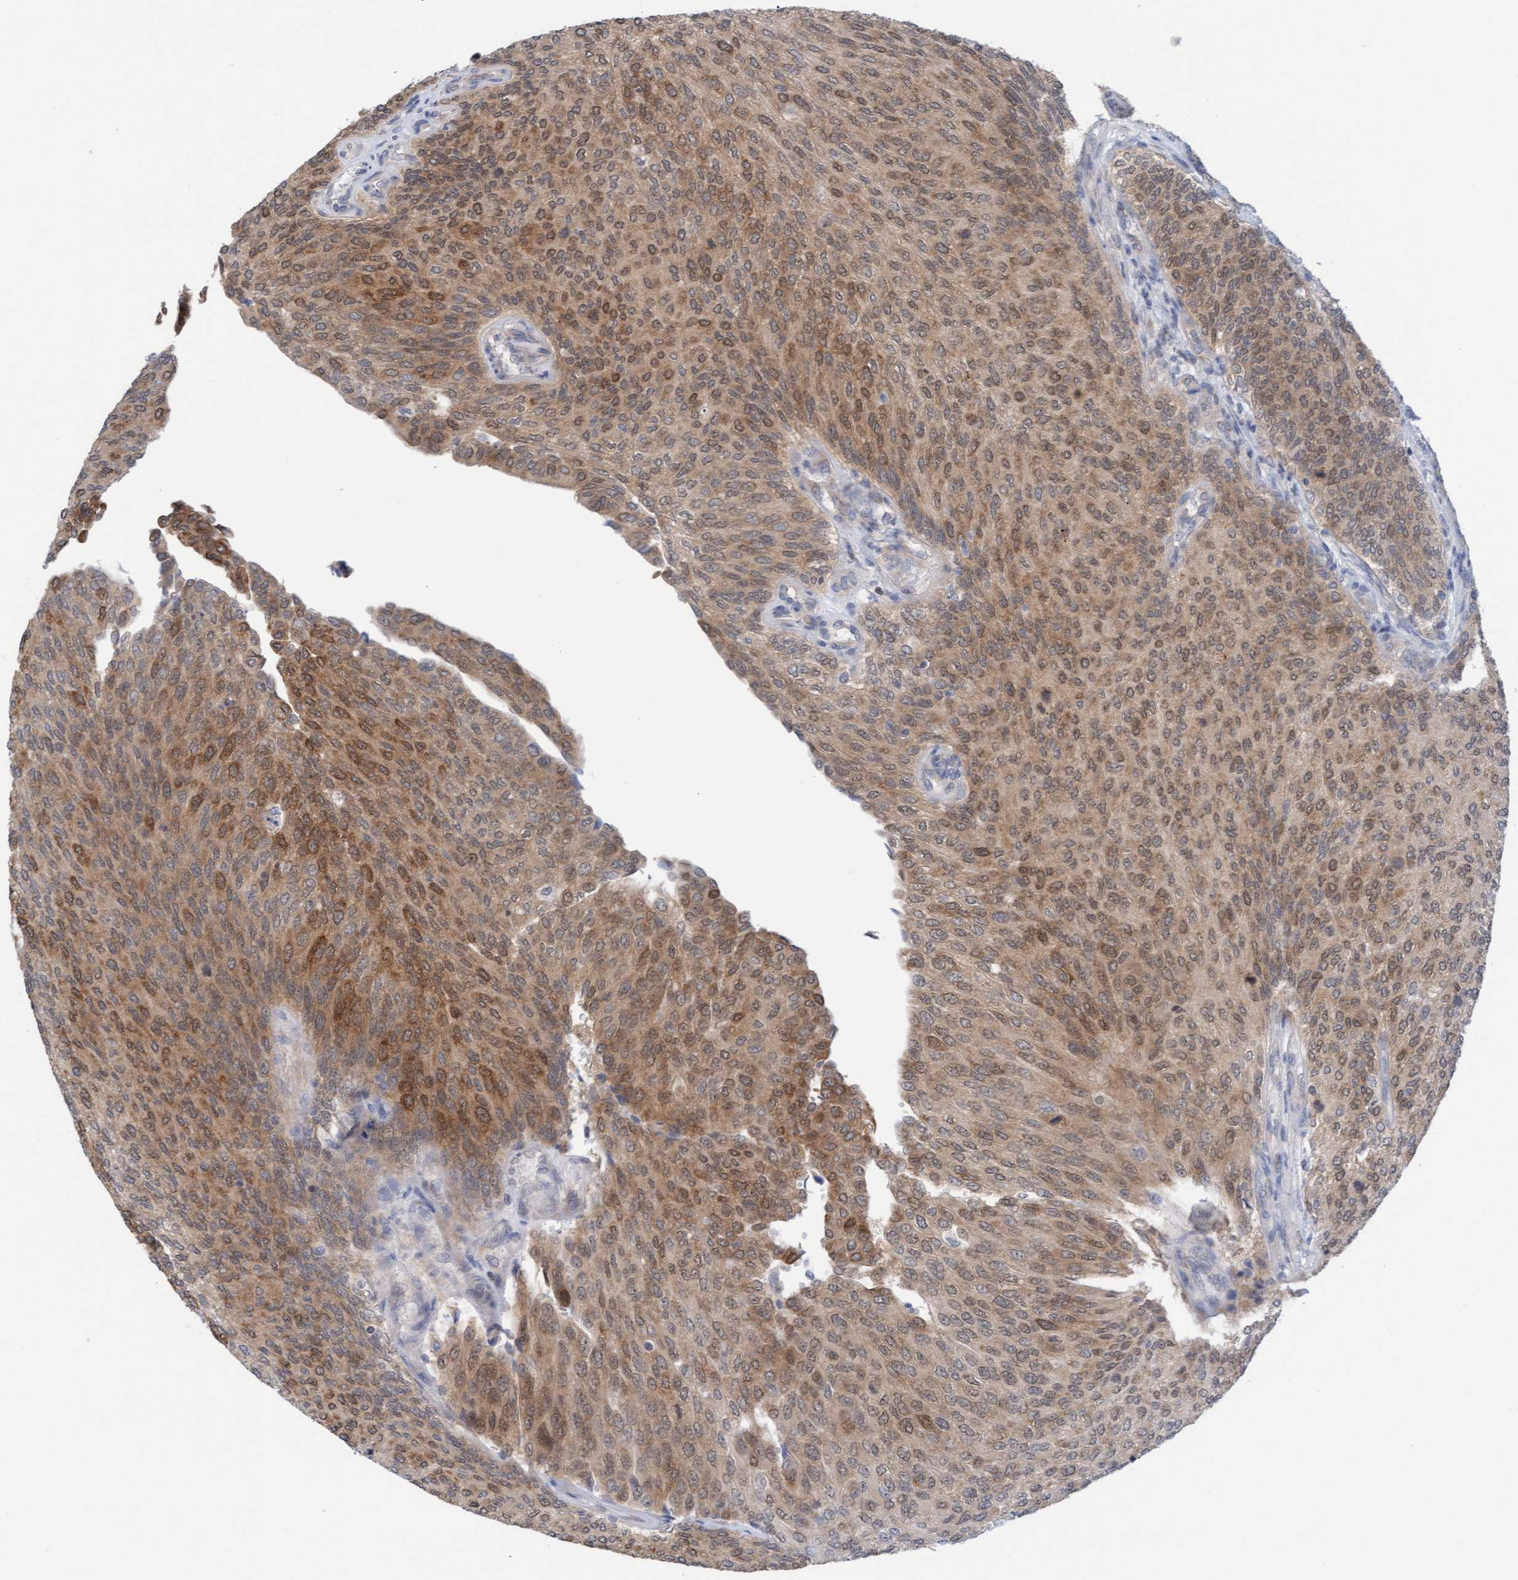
{"staining": {"intensity": "moderate", "quantity": ">75%", "location": "cytoplasmic/membranous"}, "tissue": "urothelial cancer", "cell_type": "Tumor cells", "image_type": "cancer", "snomed": [{"axis": "morphology", "description": "Urothelial carcinoma, Low grade"}, {"axis": "topography", "description": "Urinary bladder"}], "caption": "Urothelial cancer was stained to show a protein in brown. There is medium levels of moderate cytoplasmic/membranous positivity in about >75% of tumor cells. (DAB = brown stain, brightfield microscopy at high magnification).", "gene": "AMZ2", "patient": {"sex": "female", "age": 79}}